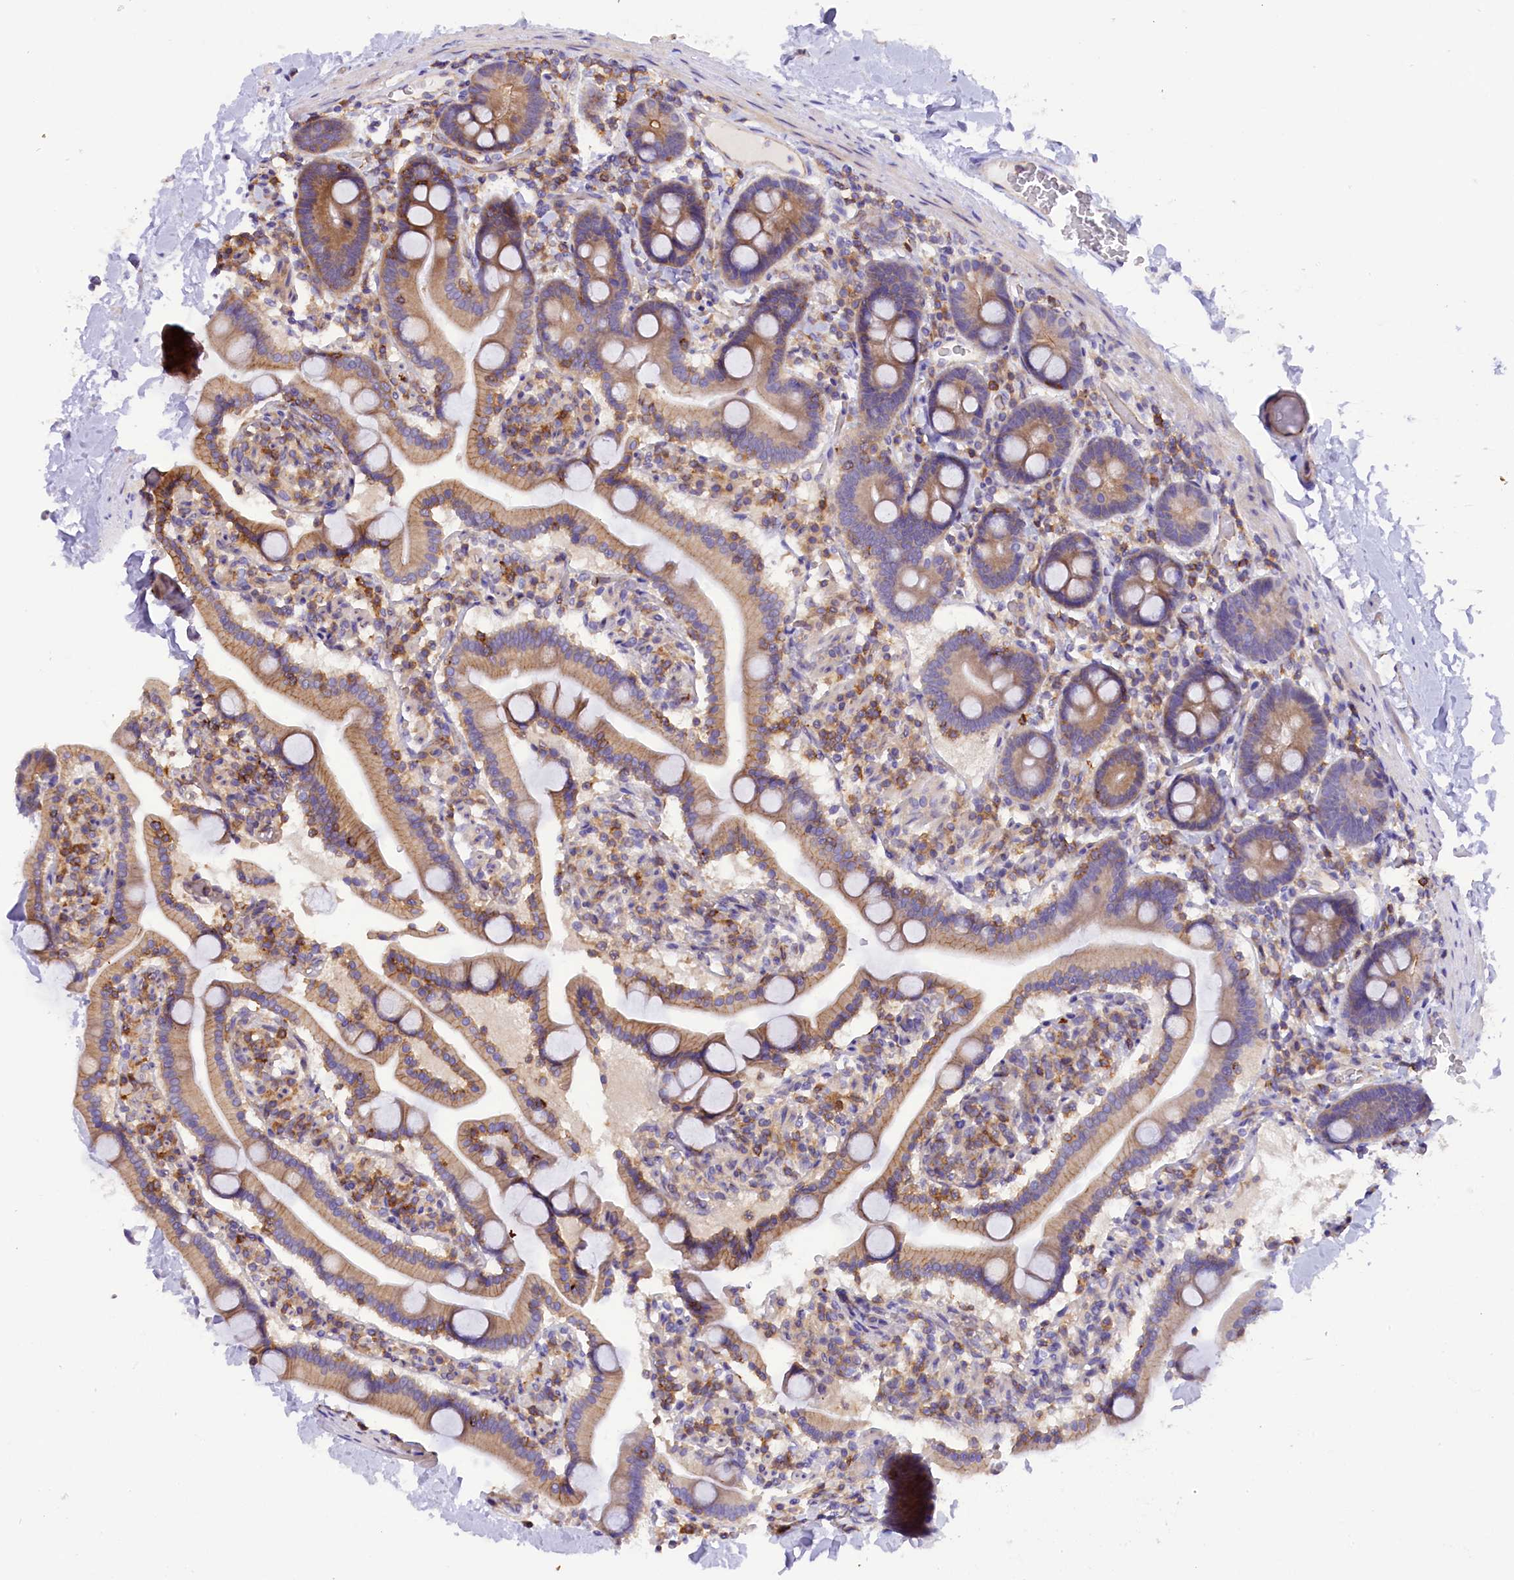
{"staining": {"intensity": "moderate", "quantity": "25%-75%", "location": "cytoplasmic/membranous"}, "tissue": "duodenum", "cell_type": "Glandular cells", "image_type": "normal", "snomed": [{"axis": "morphology", "description": "Normal tissue, NOS"}, {"axis": "topography", "description": "Duodenum"}], "caption": "High-magnification brightfield microscopy of normal duodenum stained with DAB (brown) and counterstained with hematoxylin (blue). glandular cells exhibit moderate cytoplasmic/membranous staining is identified in approximately25%-75% of cells.", "gene": "FAM193A", "patient": {"sex": "male", "age": 55}}